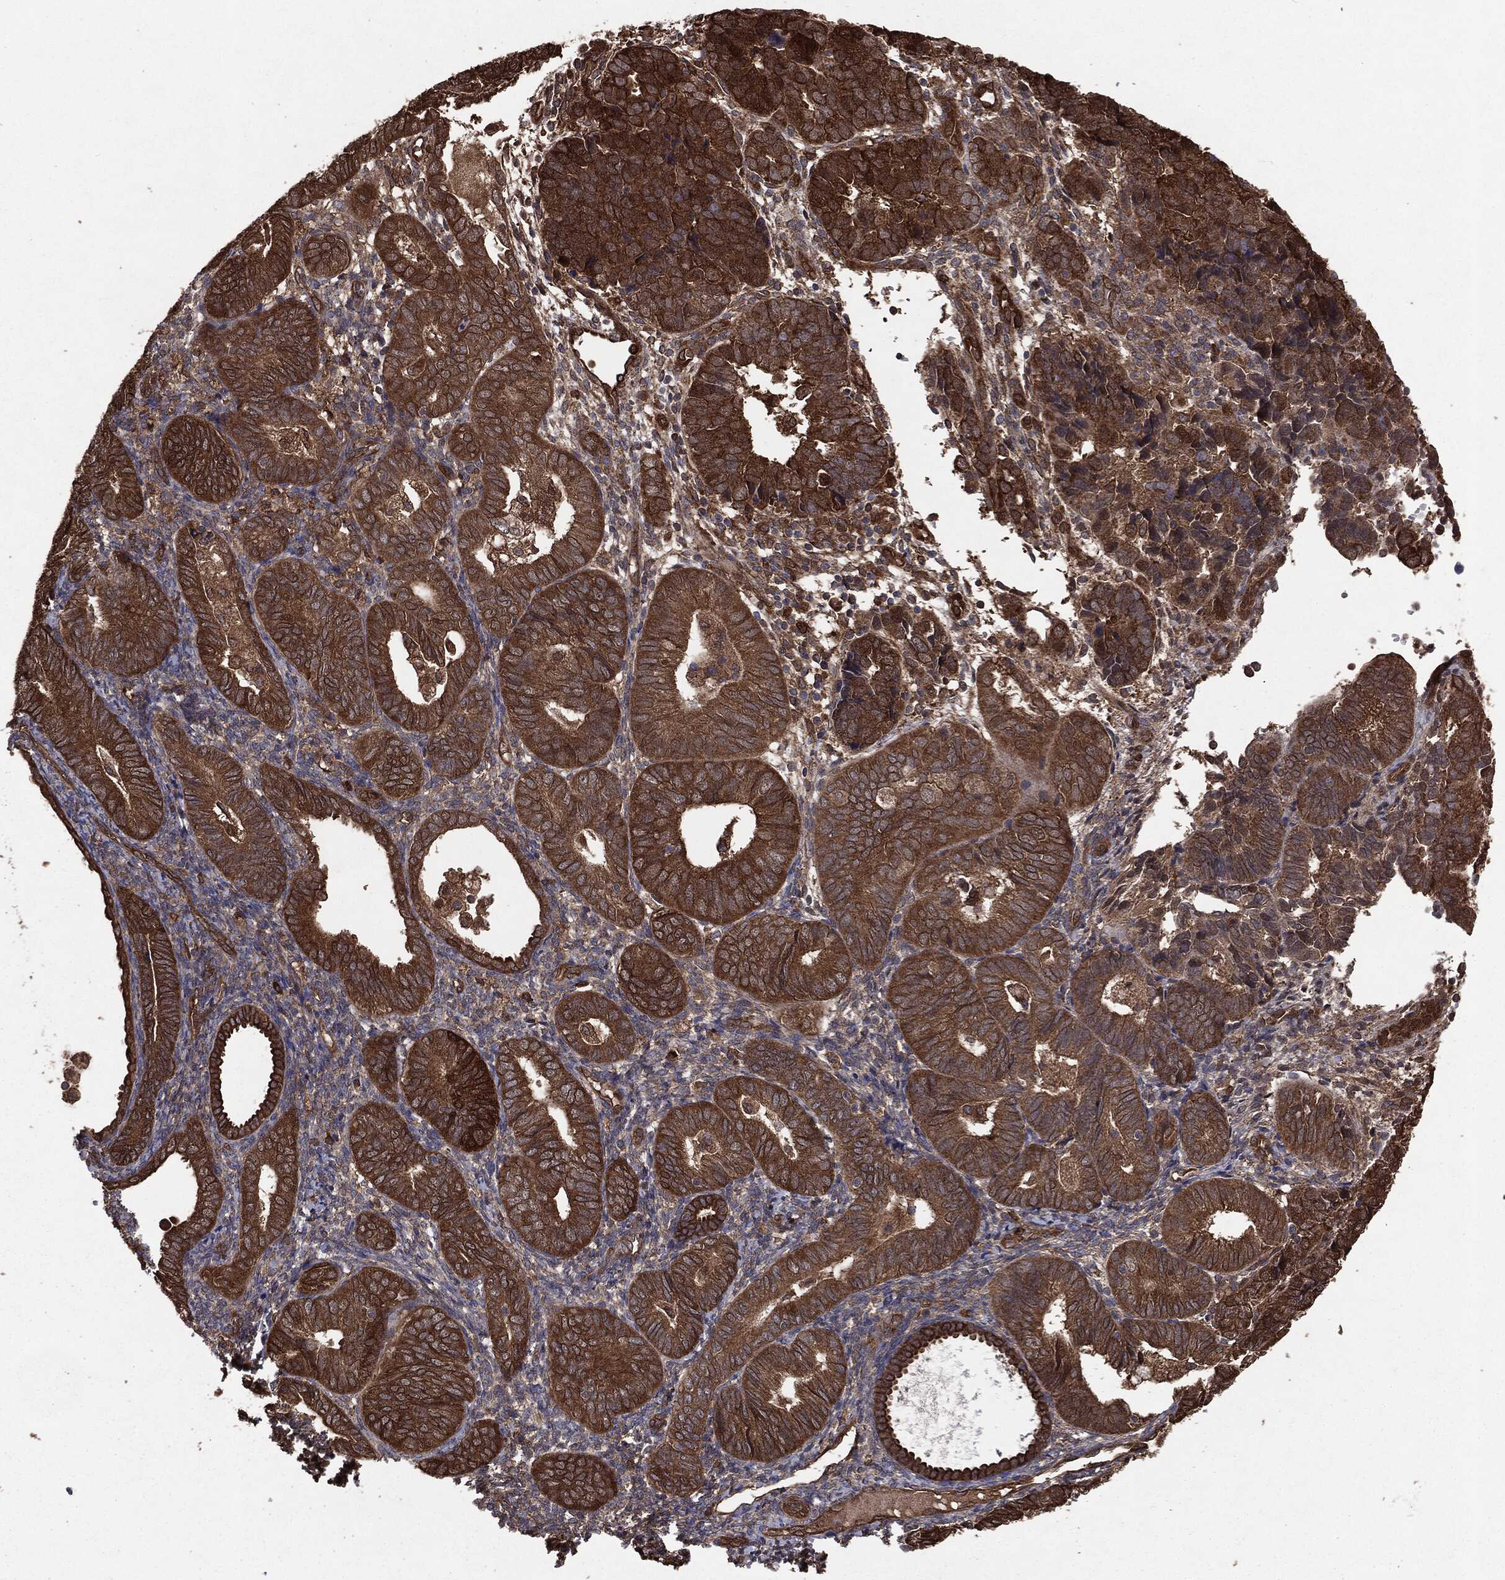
{"staining": {"intensity": "strong", "quantity": ">75%", "location": "cytoplasmic/membranous"}, "tissue": "endometrial cancer", "cell_type": "Tumor cells", "image_type": "cancer", "snomed": [{"axis": "morphology", "description": "Adenocarcinoma, NOS"}, {"axis": "topography", "description": "Endometrium"}], "caption": "A brown stain labels strong cytoplasmic/membranous staining of a protein in endometrial adenocarcinoma tumor cells.", "gene": "NME1", "patient": {"sex": "female", "age": 82}}